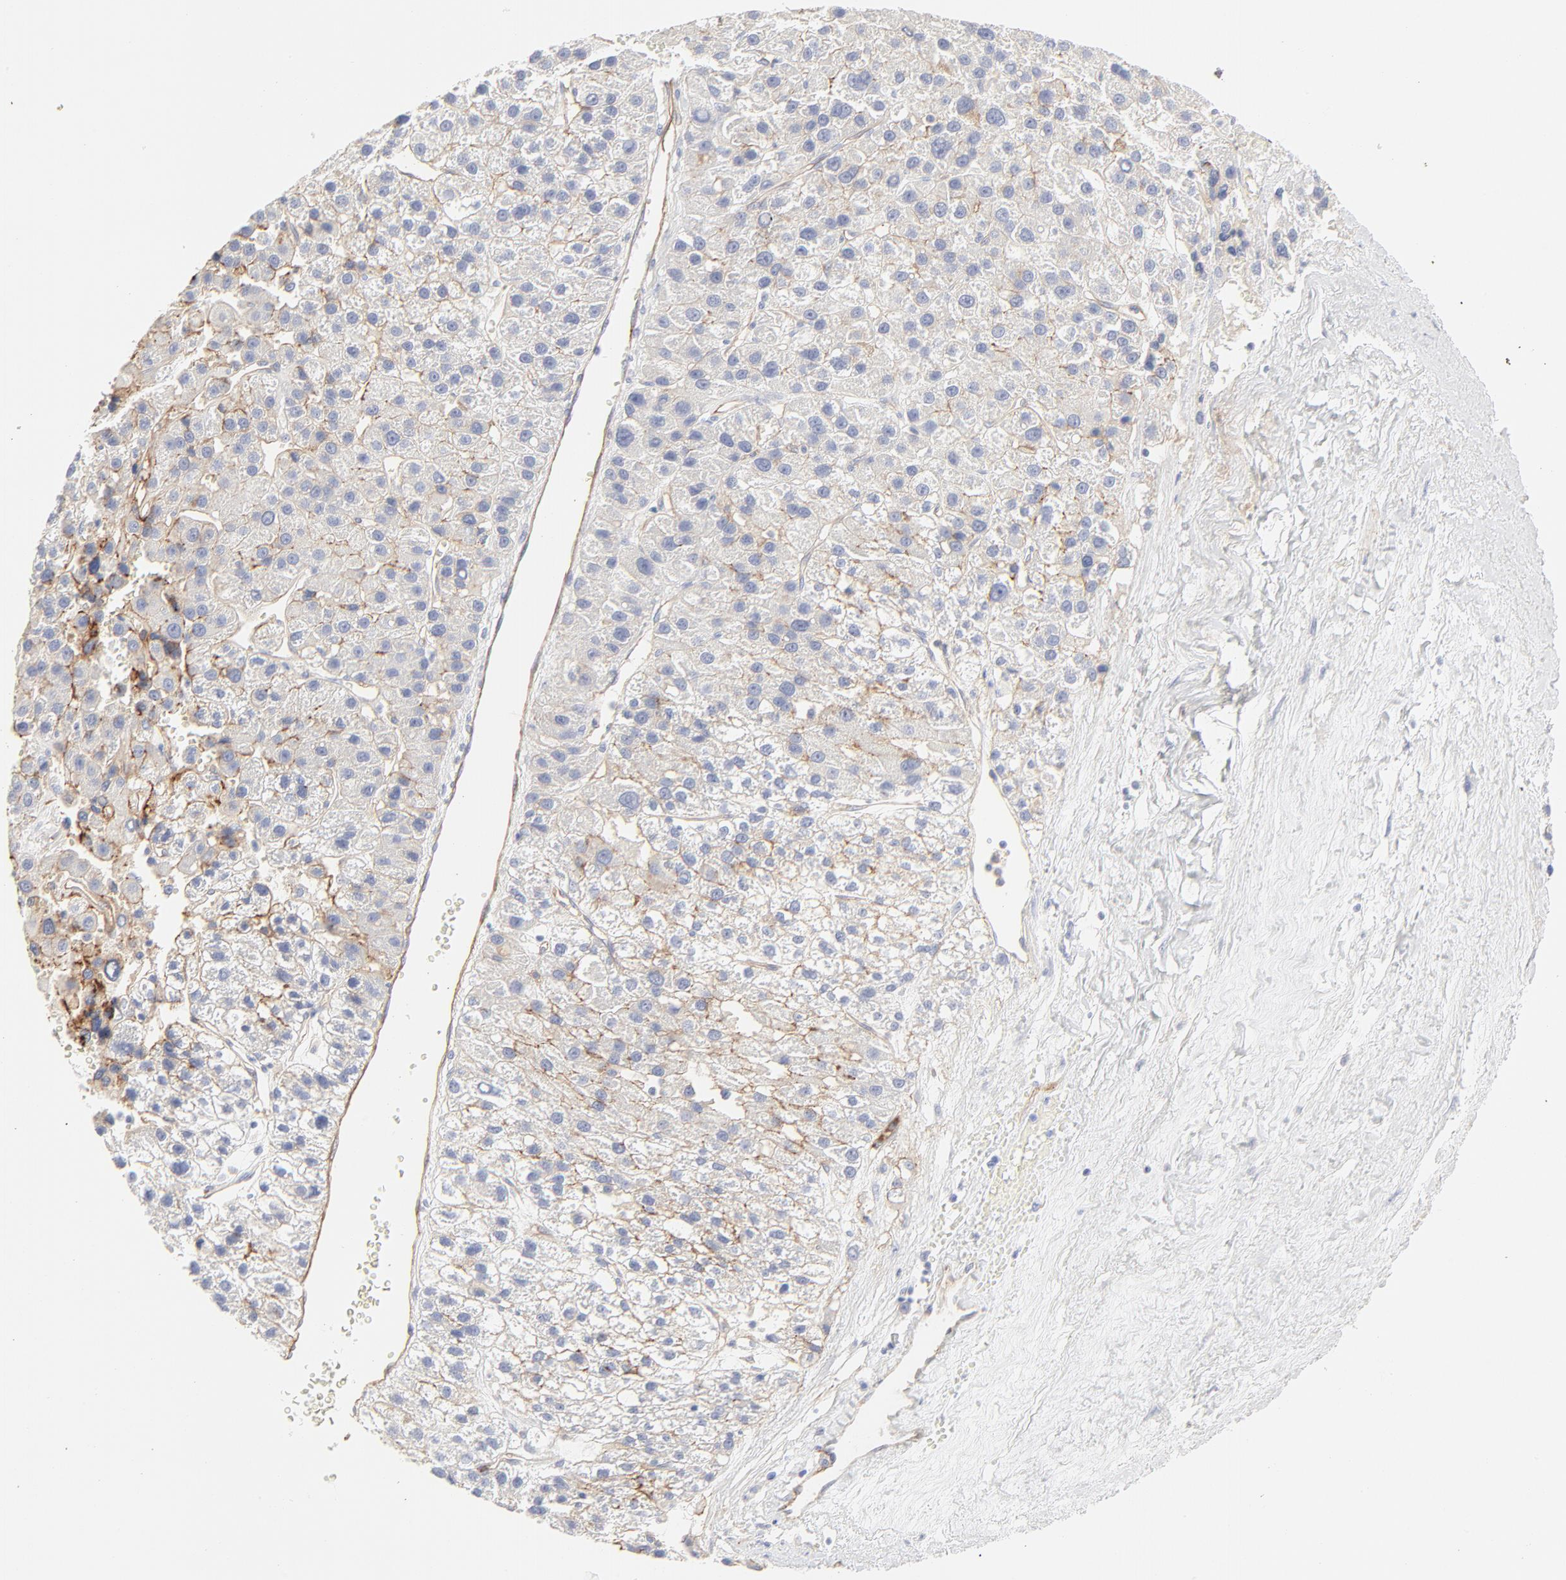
{"staining": {"intensity": "weak", "quantity": "<25%", "location": "cytoplasmic/membranous"}, "tissue": "liver cancer", "cell_type": "Tumor cells", "image_type": "cancer", "snomed": [{"axis": "morphology", "description": "Carcinoma, Hepatocellular, NOS"}, {"axis": "topography", "description": "Liver"}], "caption": "DAB immunohistochemical staining of liver hepatocellular carcinoma exhibits no significant positivity in tumor cells. Brightfield microscopy of immunohistochemistry stained with DAB (3,3'-diaminobenzidine) (brown) and hematoxylin (blue), captured at high magnification.", "gene": "ITGA5", "patient": {"sex": "female", "age": 85}}